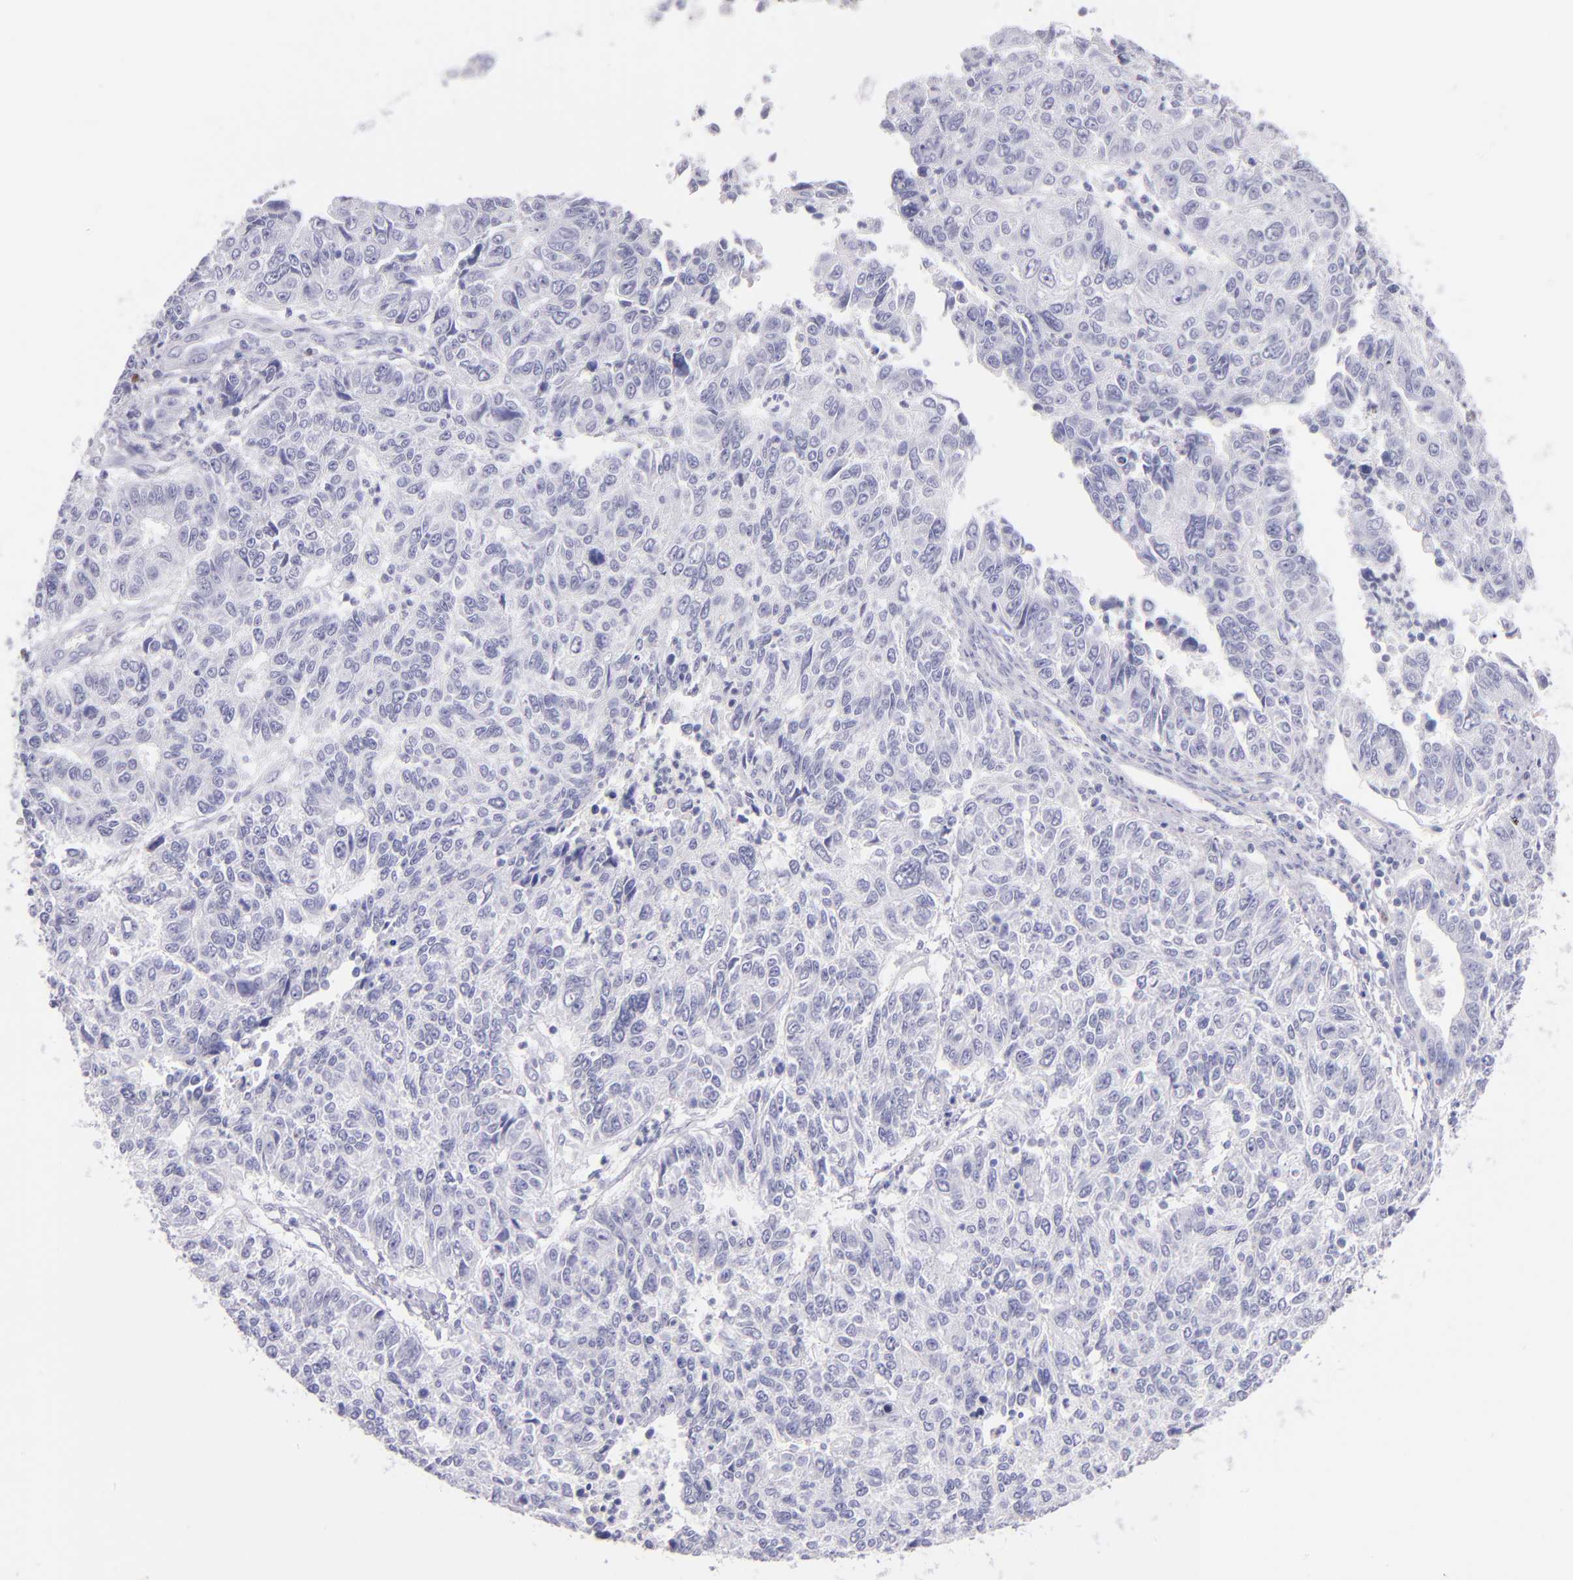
{"staining": {"intensity": "negative", "quantity": "none", "location": "none"}, "tissue": "endometrial cancer", "cell_type": "Tumor cells", "image_type": "cancer", "snomed": [{"axis": "morphology", "description": "Adenocarcinoma, NOS"}, {"axis": "topography", "description": "Endometrium"}], "caption": "Protein analysis of endometrial adenocarcinoma displays no significant staining in tumor cells. The staining was performed using DAB (3,3'-diaminobenzidine) to visualize the protein expression in brown, while the nuclei were stained in blue with hematoxylin (Magnification: 20x).", "gene": "IRF4", "patient": {"sex": "female", "age": 42}}